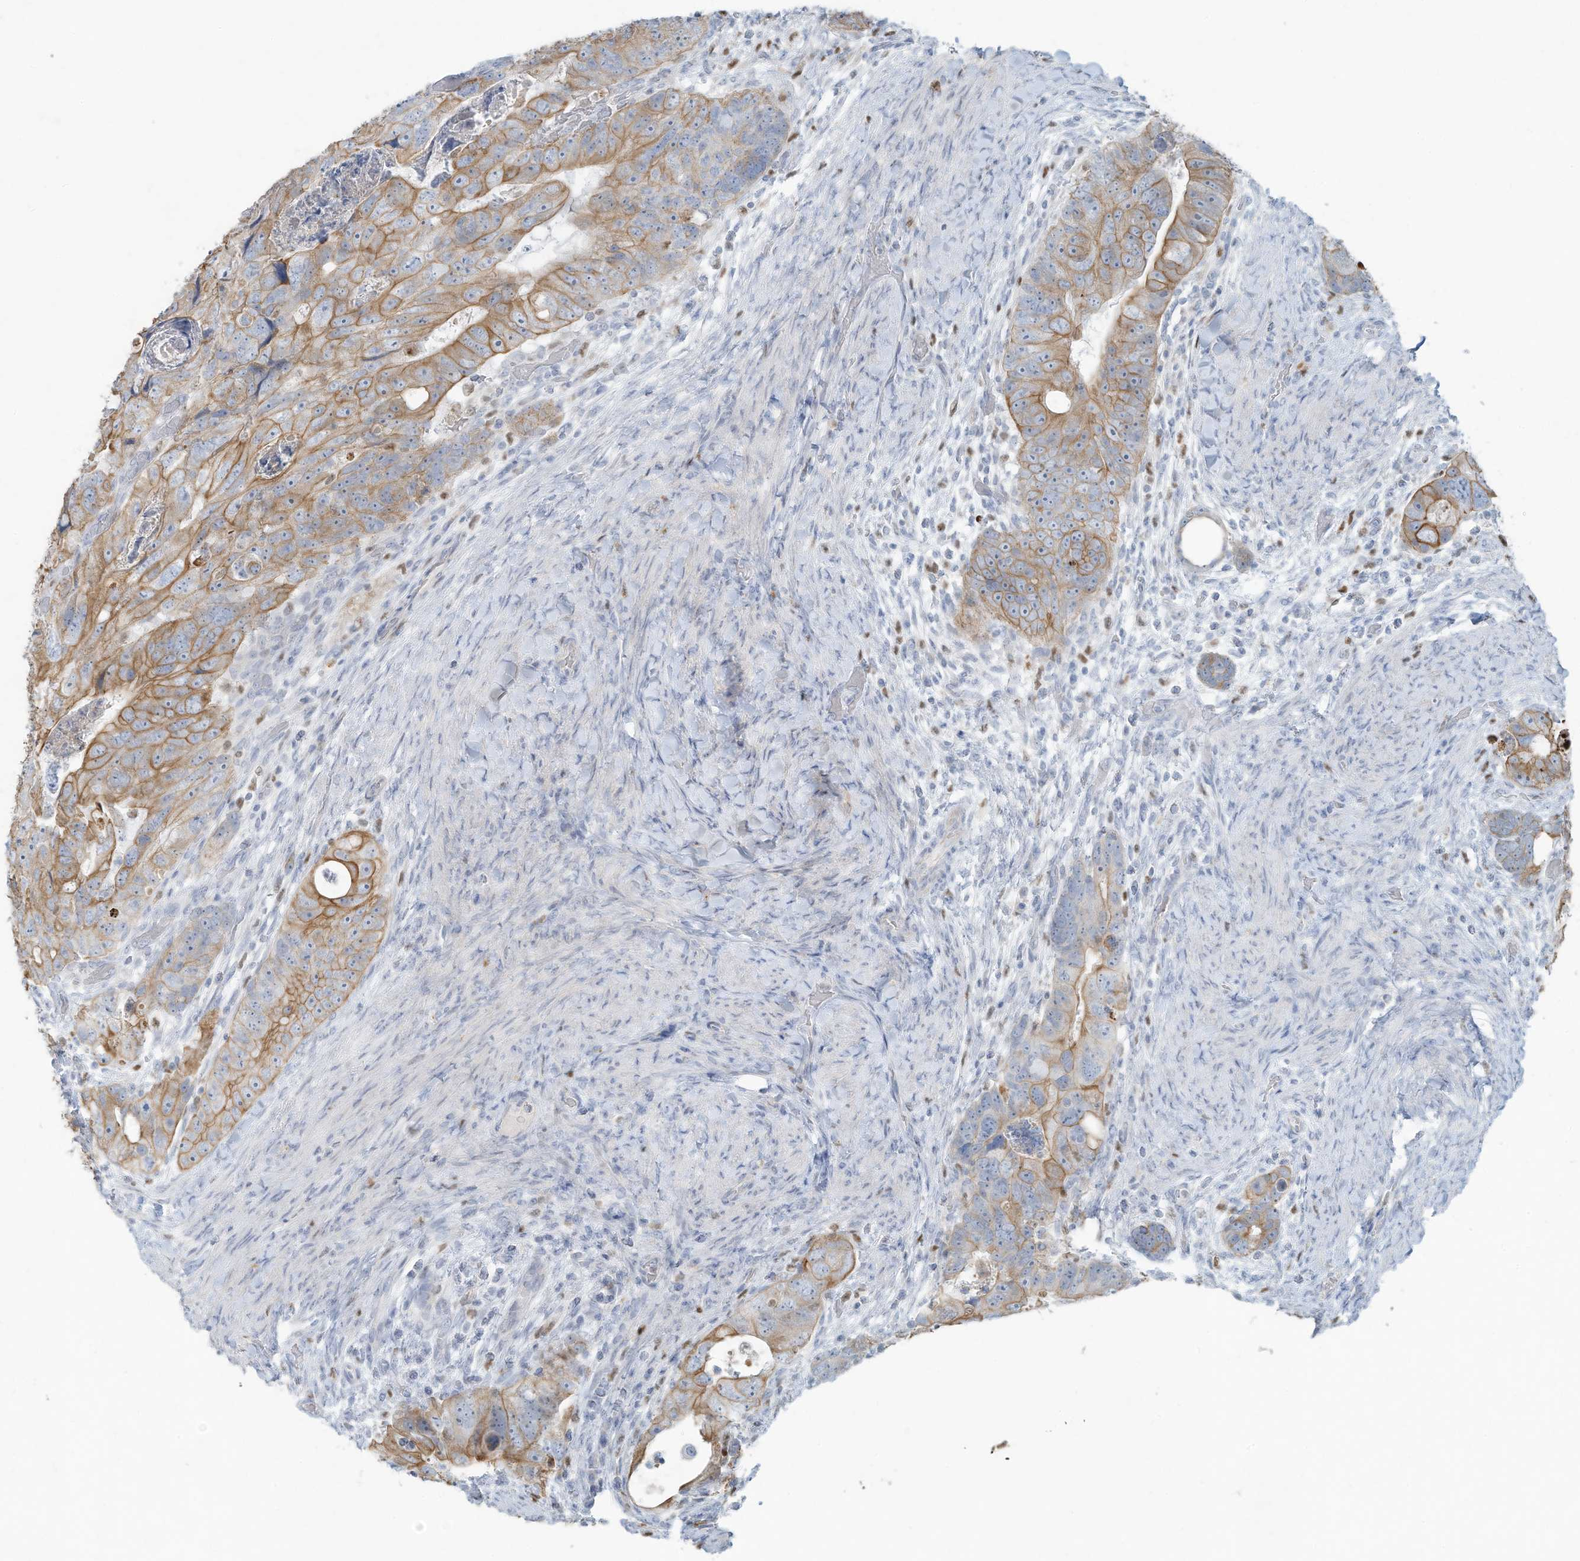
{"staining": {"intensity": "moderate", "quantity": ">75%", "location": "cytoplasmic/membranous"}, "tissue": "colorectal cancer", "cell_type": "Tumor cells", "image_type": "cancer", "snomed": [{"axis": "morphology", "description": "Adenocarcinoma, NOS"}, {"axis": "topography", "description": "Rectum"}], "caption": "Colorectal adenocarcinoma stained for a protein (brown) shows moderate cytoplasmic/membranous positive positivity in approximately >75% of tumor cells.", "gene": "TUBE1", "patient": {"sex": "male", "age": 59}}